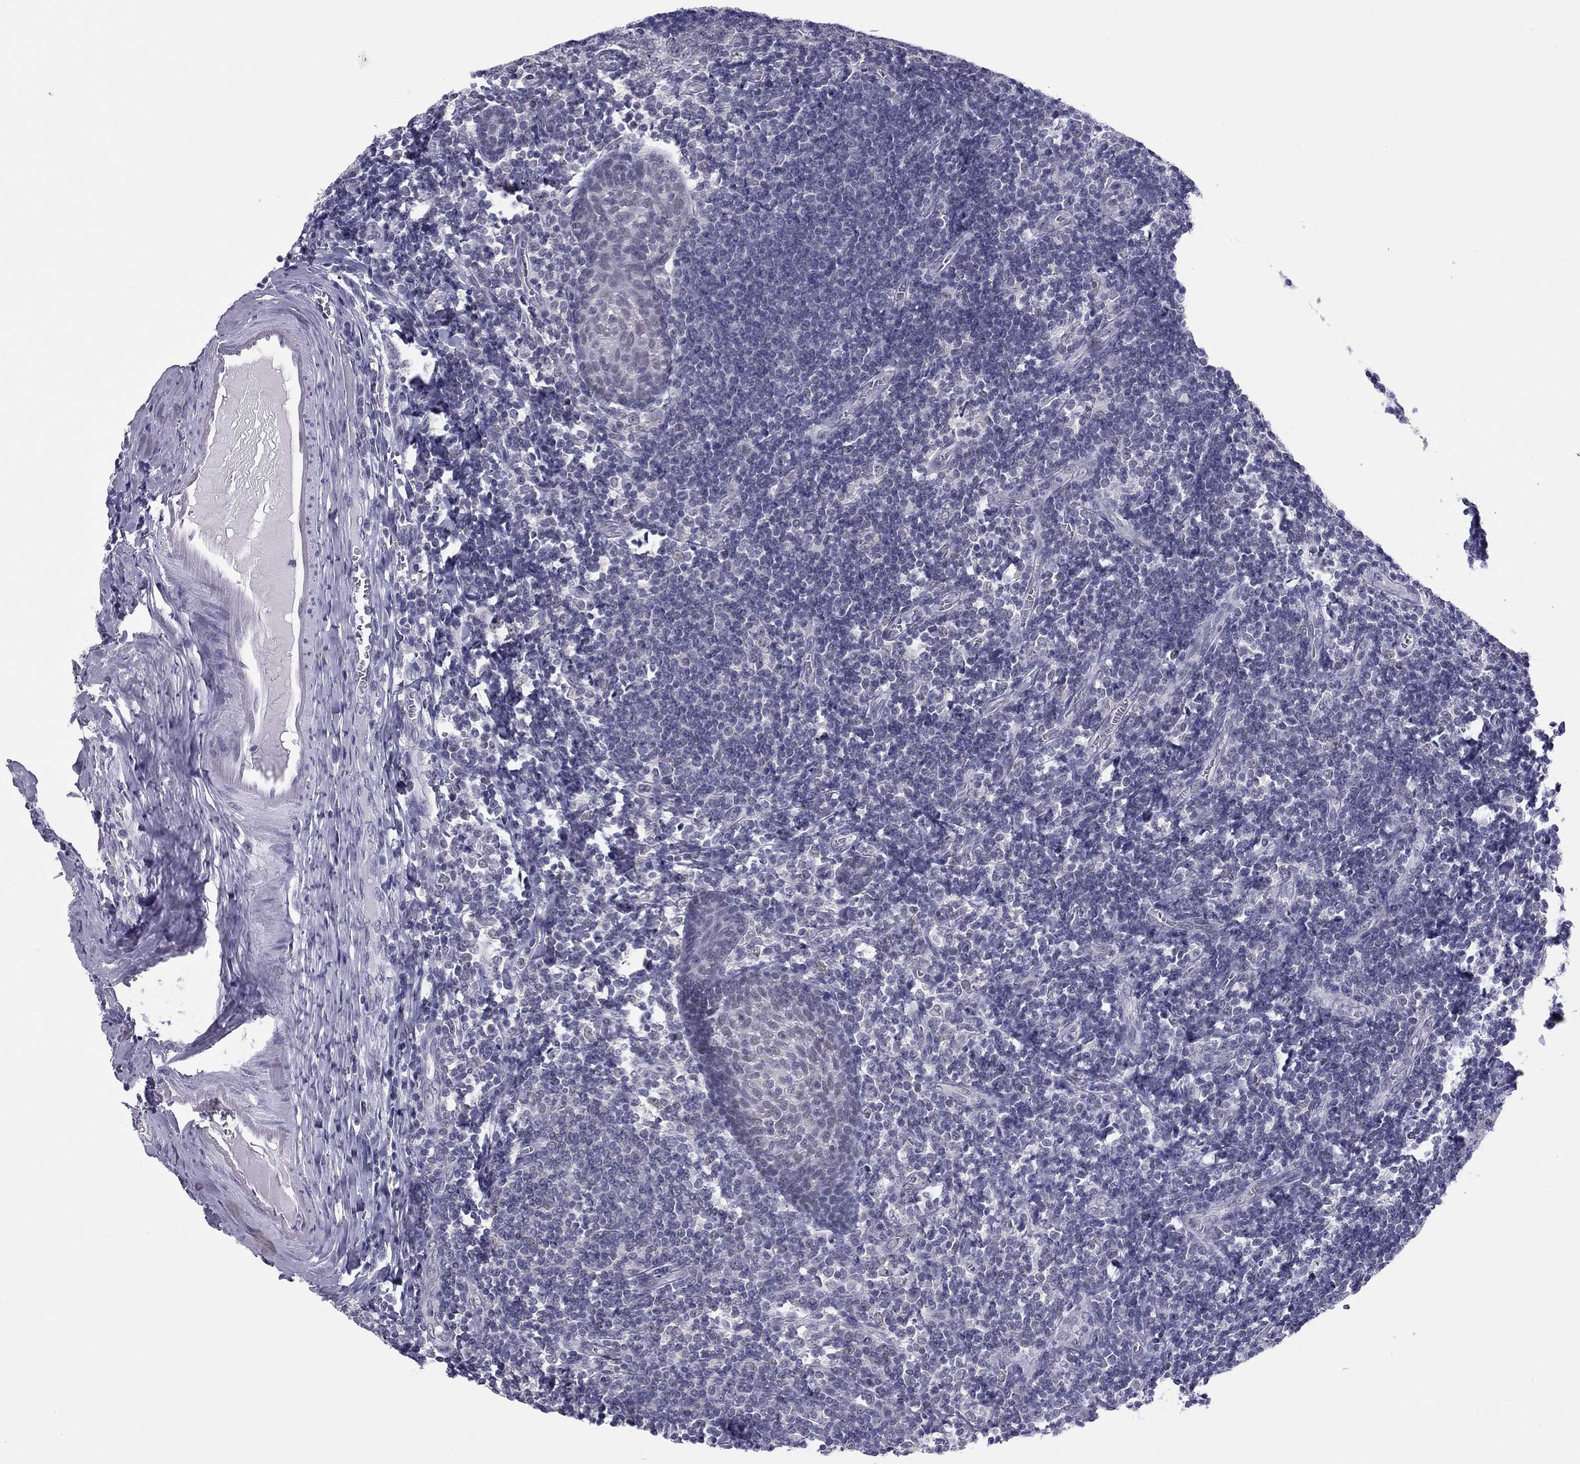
{"staining": {"intensity": "negative", "quantity": "none", "location": "none"}, "tissue": "tonsil", "cell_type": "Germinal center cells", "image_type": "normal", "snomed": [{"axis": "morphology", "description": "Normal tissue, NOS"}, {"axis": "morphology", "description": "Inflammation, NOS"}, {"axis": "topography", "description": "Tonsil"}], "caption": "Micrograph shows no significant protein positivity in germinal center cells of unremarkable tonsil.", "gene": "DOT1L", "patient": {"sex": "female", "age": 31}}